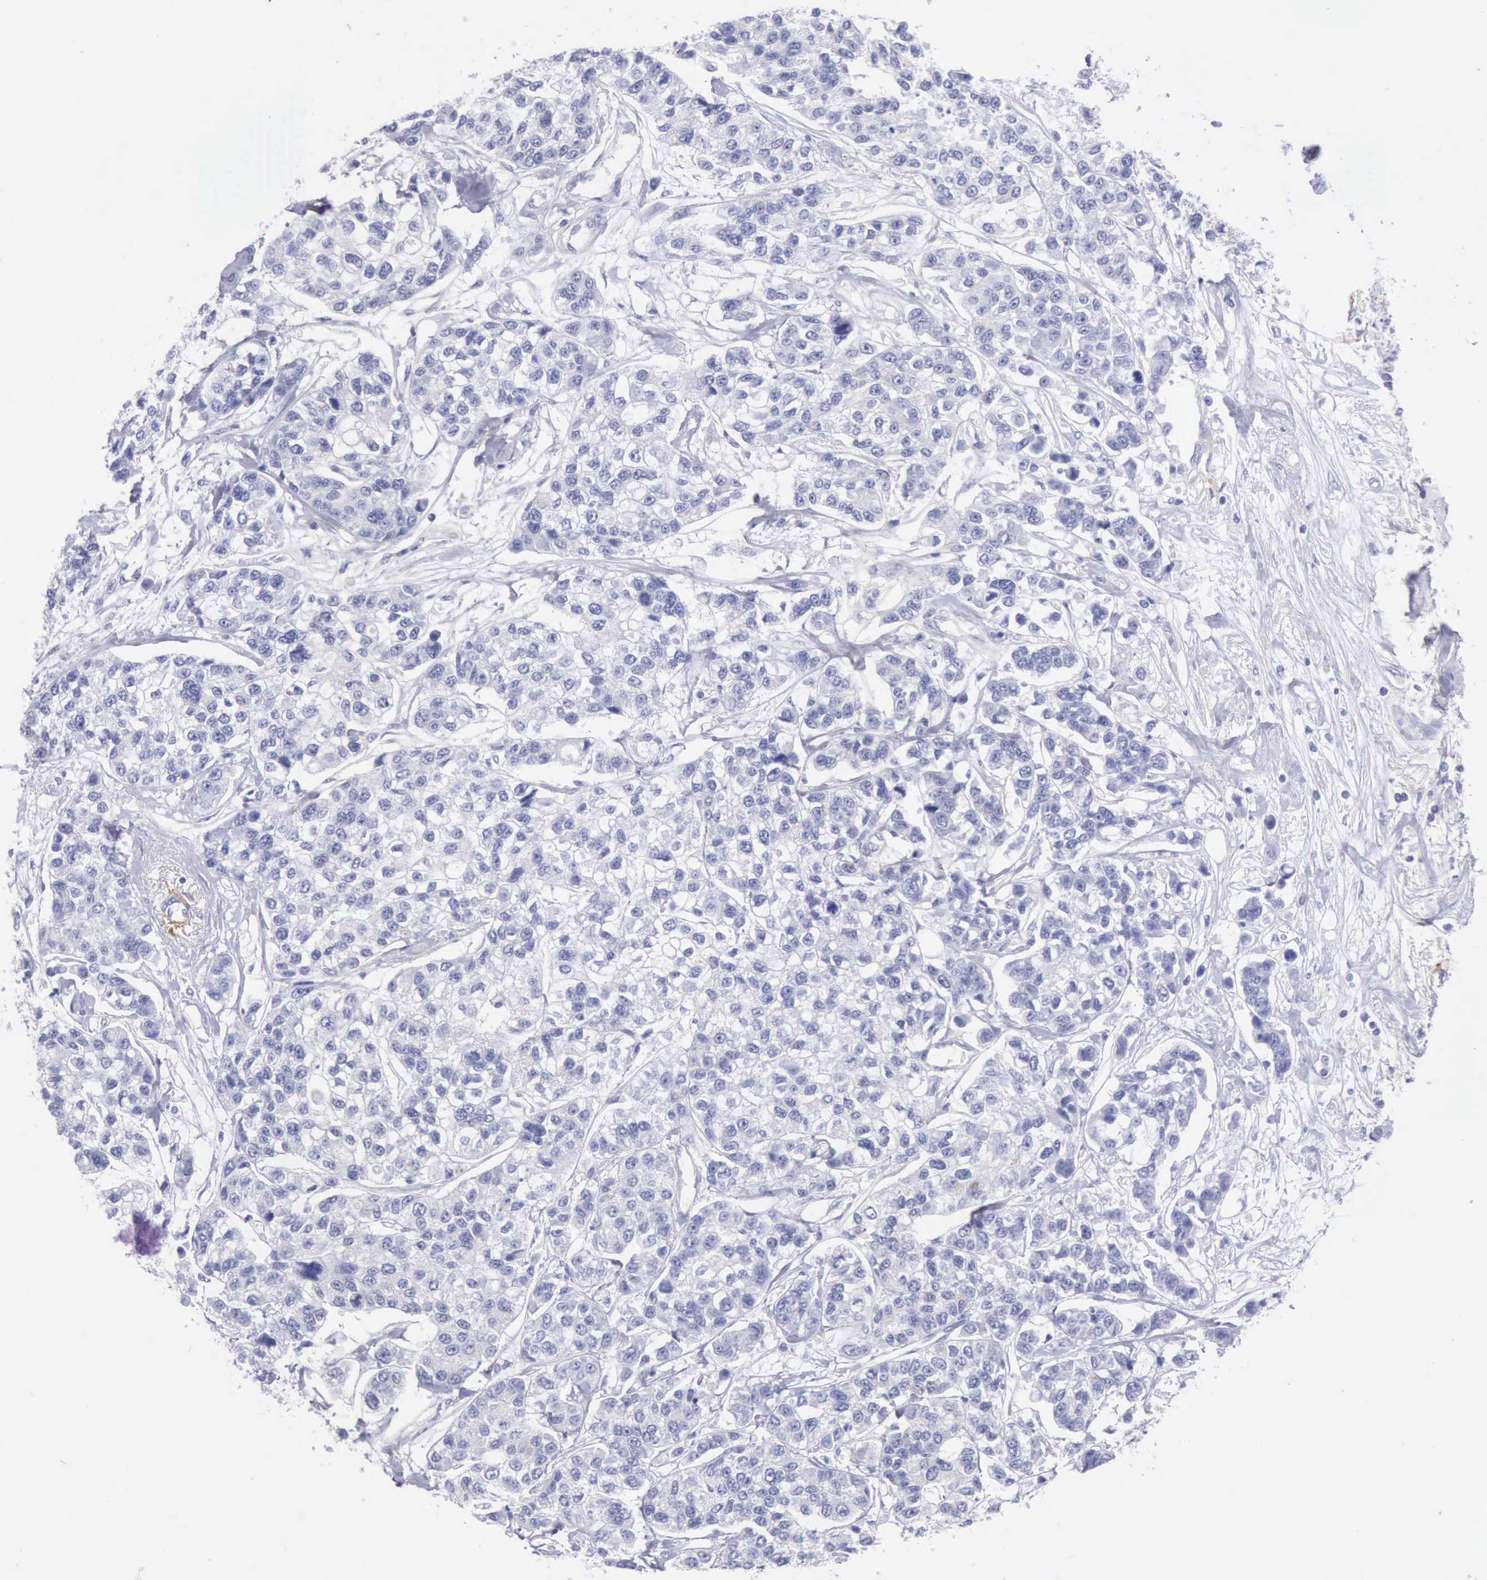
{"staining": {"intensity": "negative", "quantity": "none", "location": "none"}, "tissue": "breast cancer", "cell_type": "Tumor cells", "image_type": "cancer", "snomed": [{"axis": "morphology", "description": "Duct carcinoma"}, {"axis": "topography", "description": "Breast"}], "caption": "IHC photomicrograph of neoplastic tissue: human breast cancer (invasive ductal carcinoma) stained with DAB shows no significant protein staining in tumor cells.", "gene": "AOC3", "patient": {"sex": "female", "age": 51}}